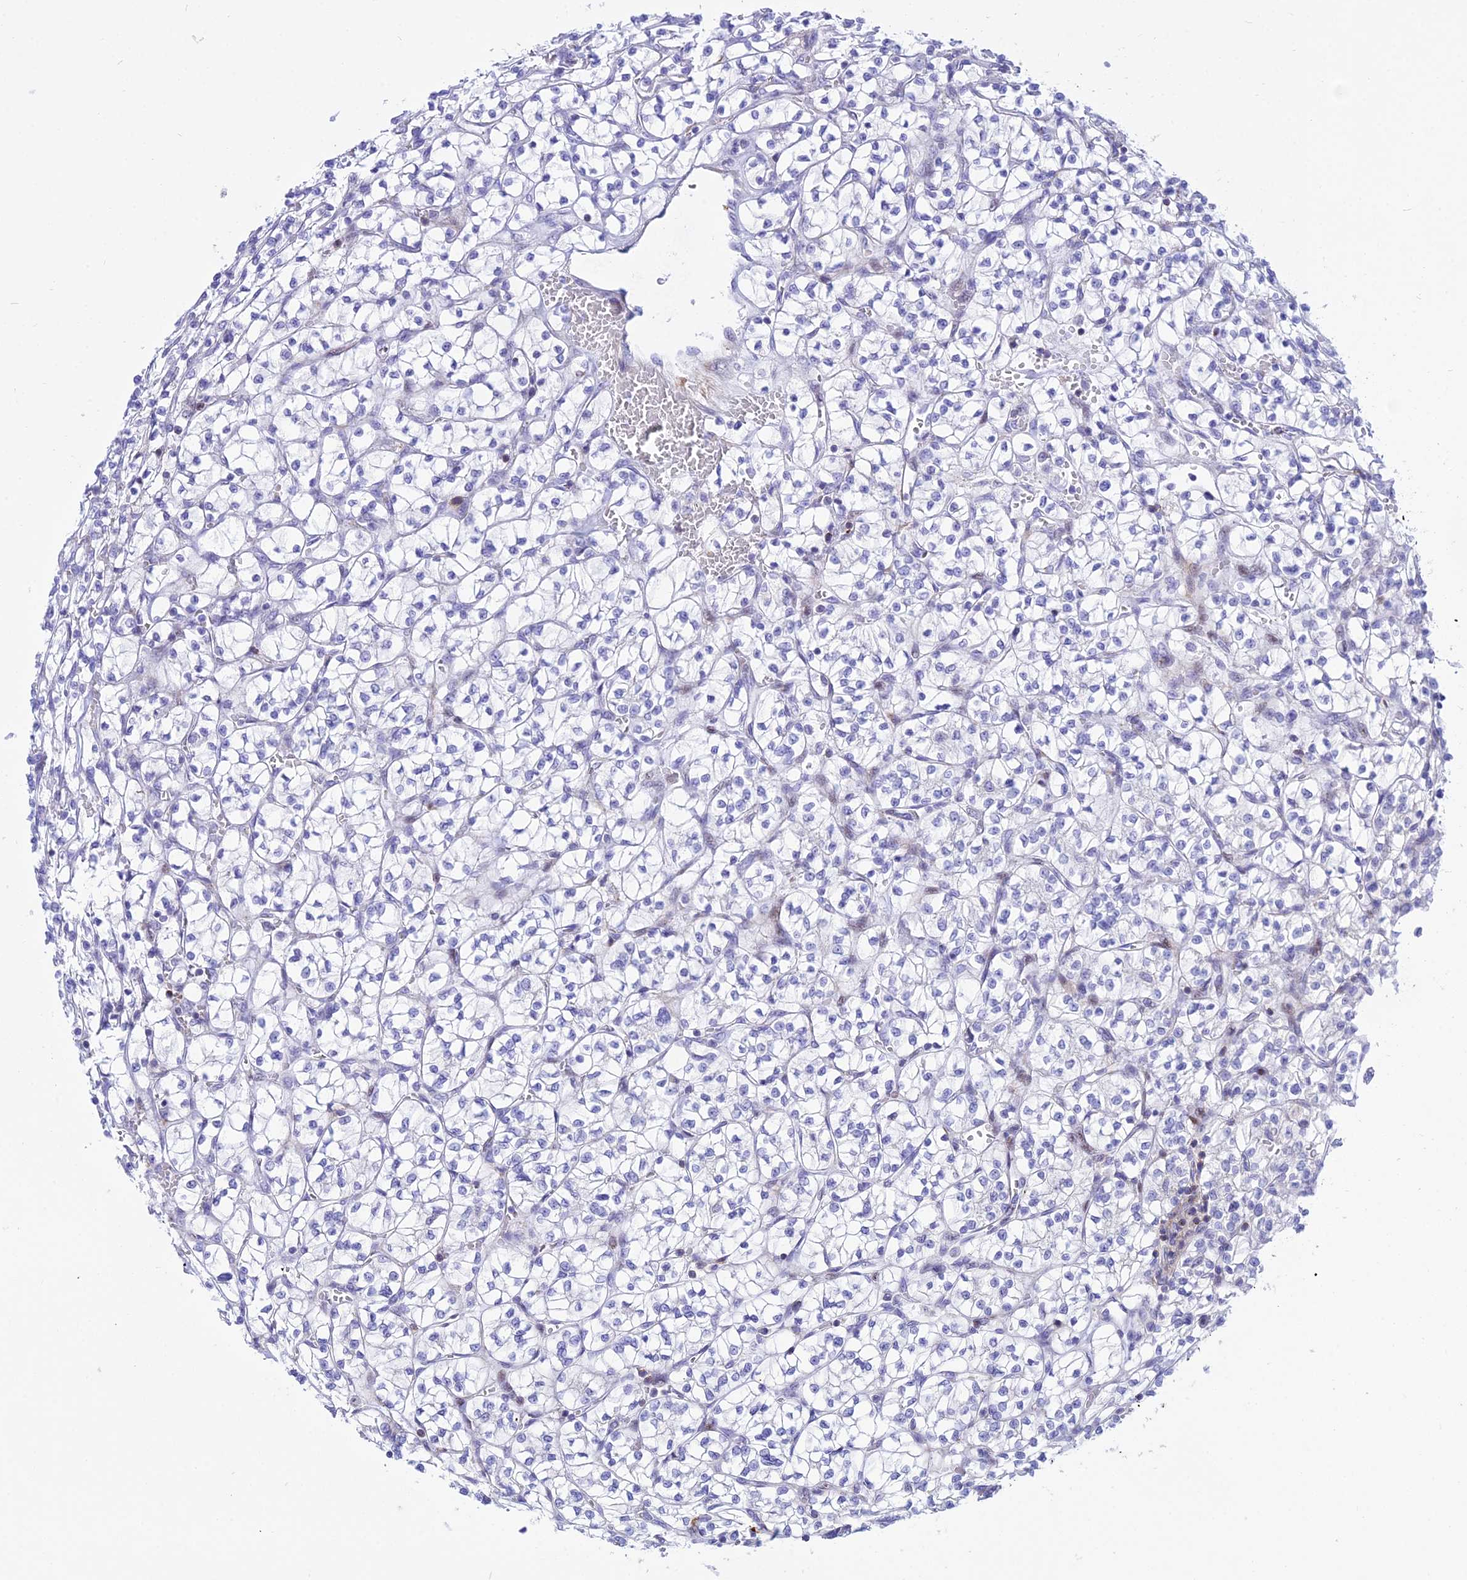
{"staining": {"intensity": "negative", "quantity": "none", "location": "none"}, "tissue": "renal cancer", "cell_type": "Tumor cells", "image_type": "cancer", "snomed": [{"axis": "morphology", "description": "Adenocarcinoma, NOS"}, {"axis": "topography", "description": "Kidney"}], "caption": "Tumor cells show no significant staining in adenocarcinoma (renal). The staining is performed using DAB (3,3'-diaminobenzidine) brown chromogen with nuclei counter-stained in using hematoxylin.", "gene": "DLX1", "patient": {"sex": "female", "age": 64}}